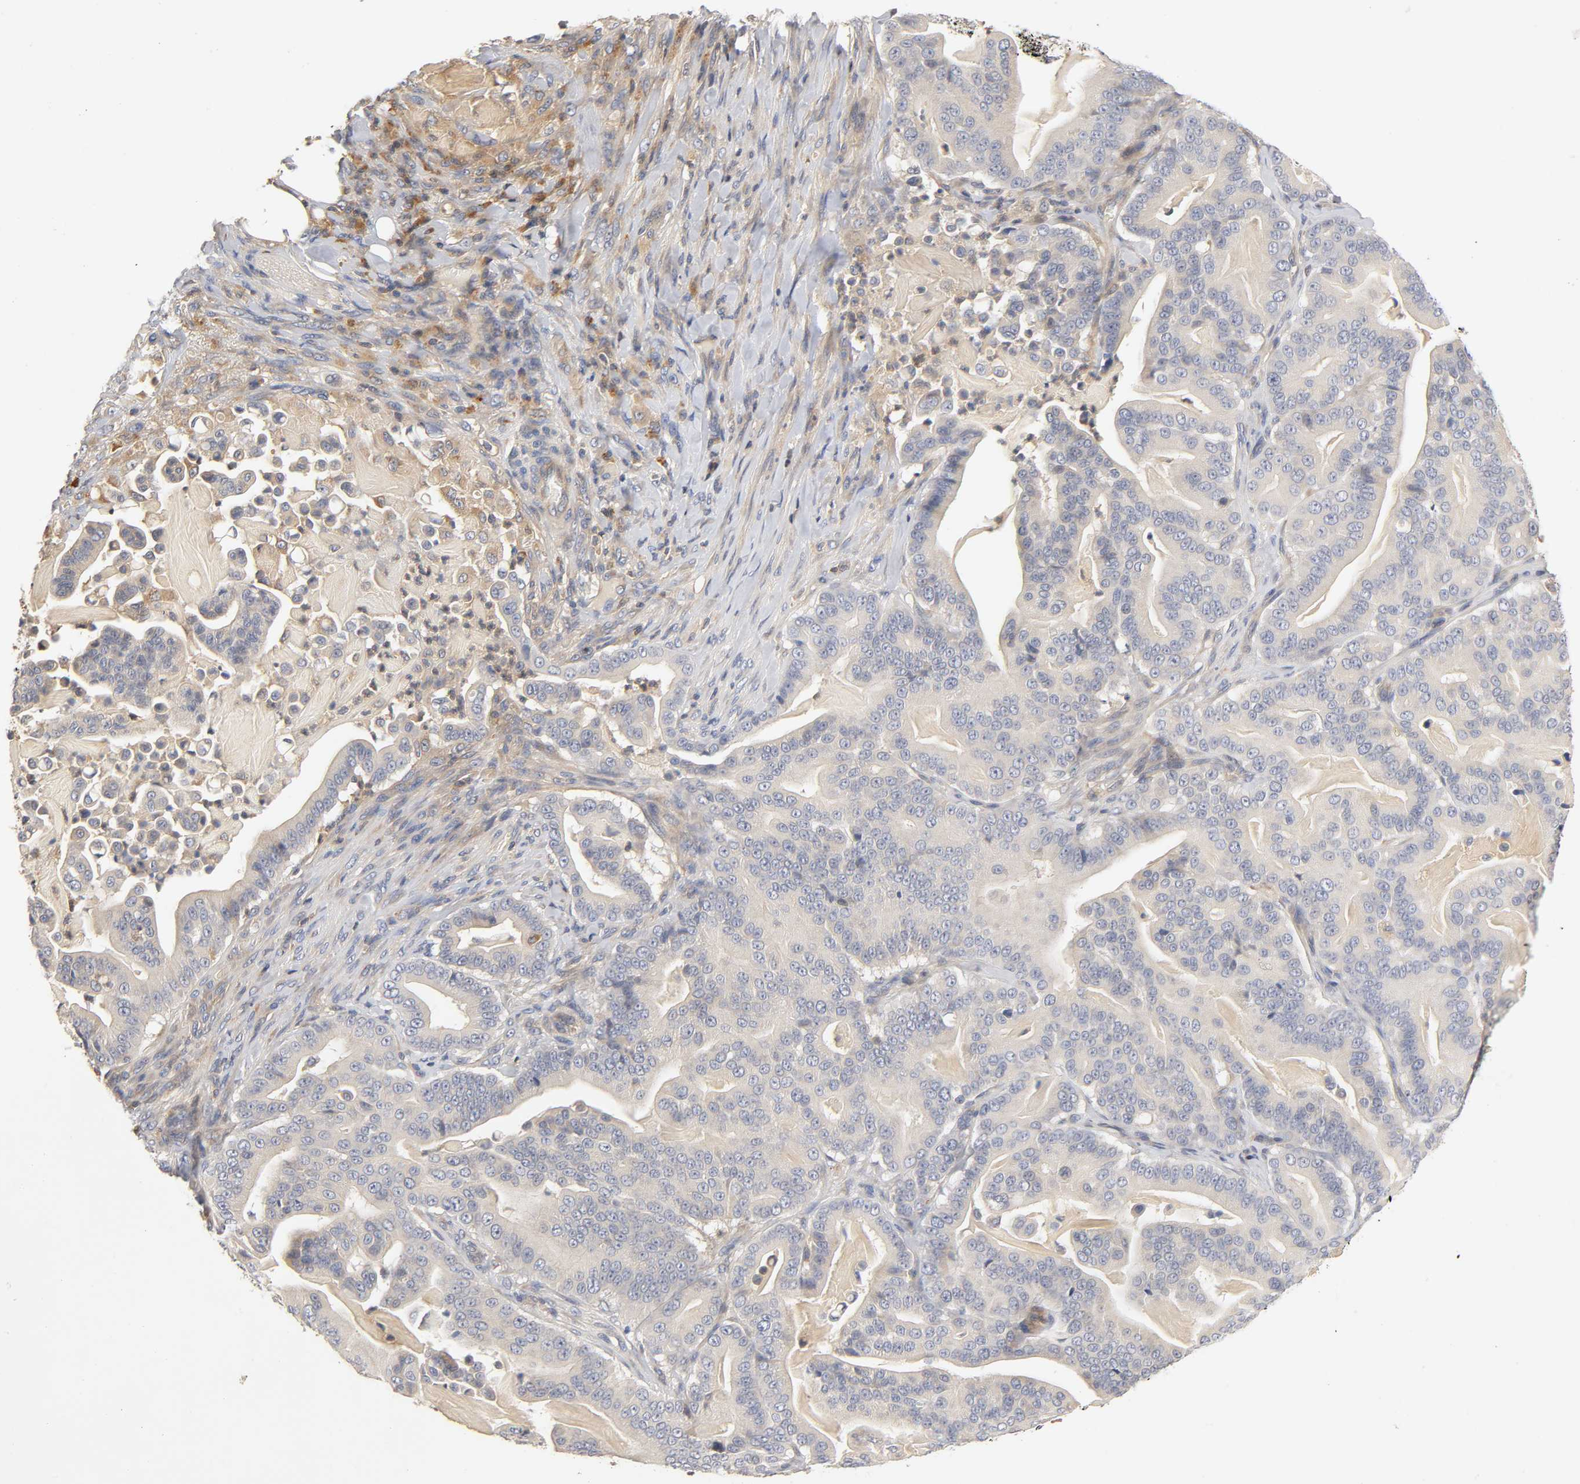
{"staining": {"intensity": "negative", "quantity": "none", "location": "none"}, "tissue": "pancreatic cancer", "cell_type": "Tumor cells", "image_type": "cancer", "snomed": [{"axis": "morphology", "description": "Adenocarcinoma, NOS"}, {"axis": "topography", "description": "Pancreas"}], "caption": "Immunohistochemistry (IHC) of pancreatic cancer exhibits no staining in tumor cells.", "gene": "RHOA", "patient": {"sex": "male", "age": 63}}